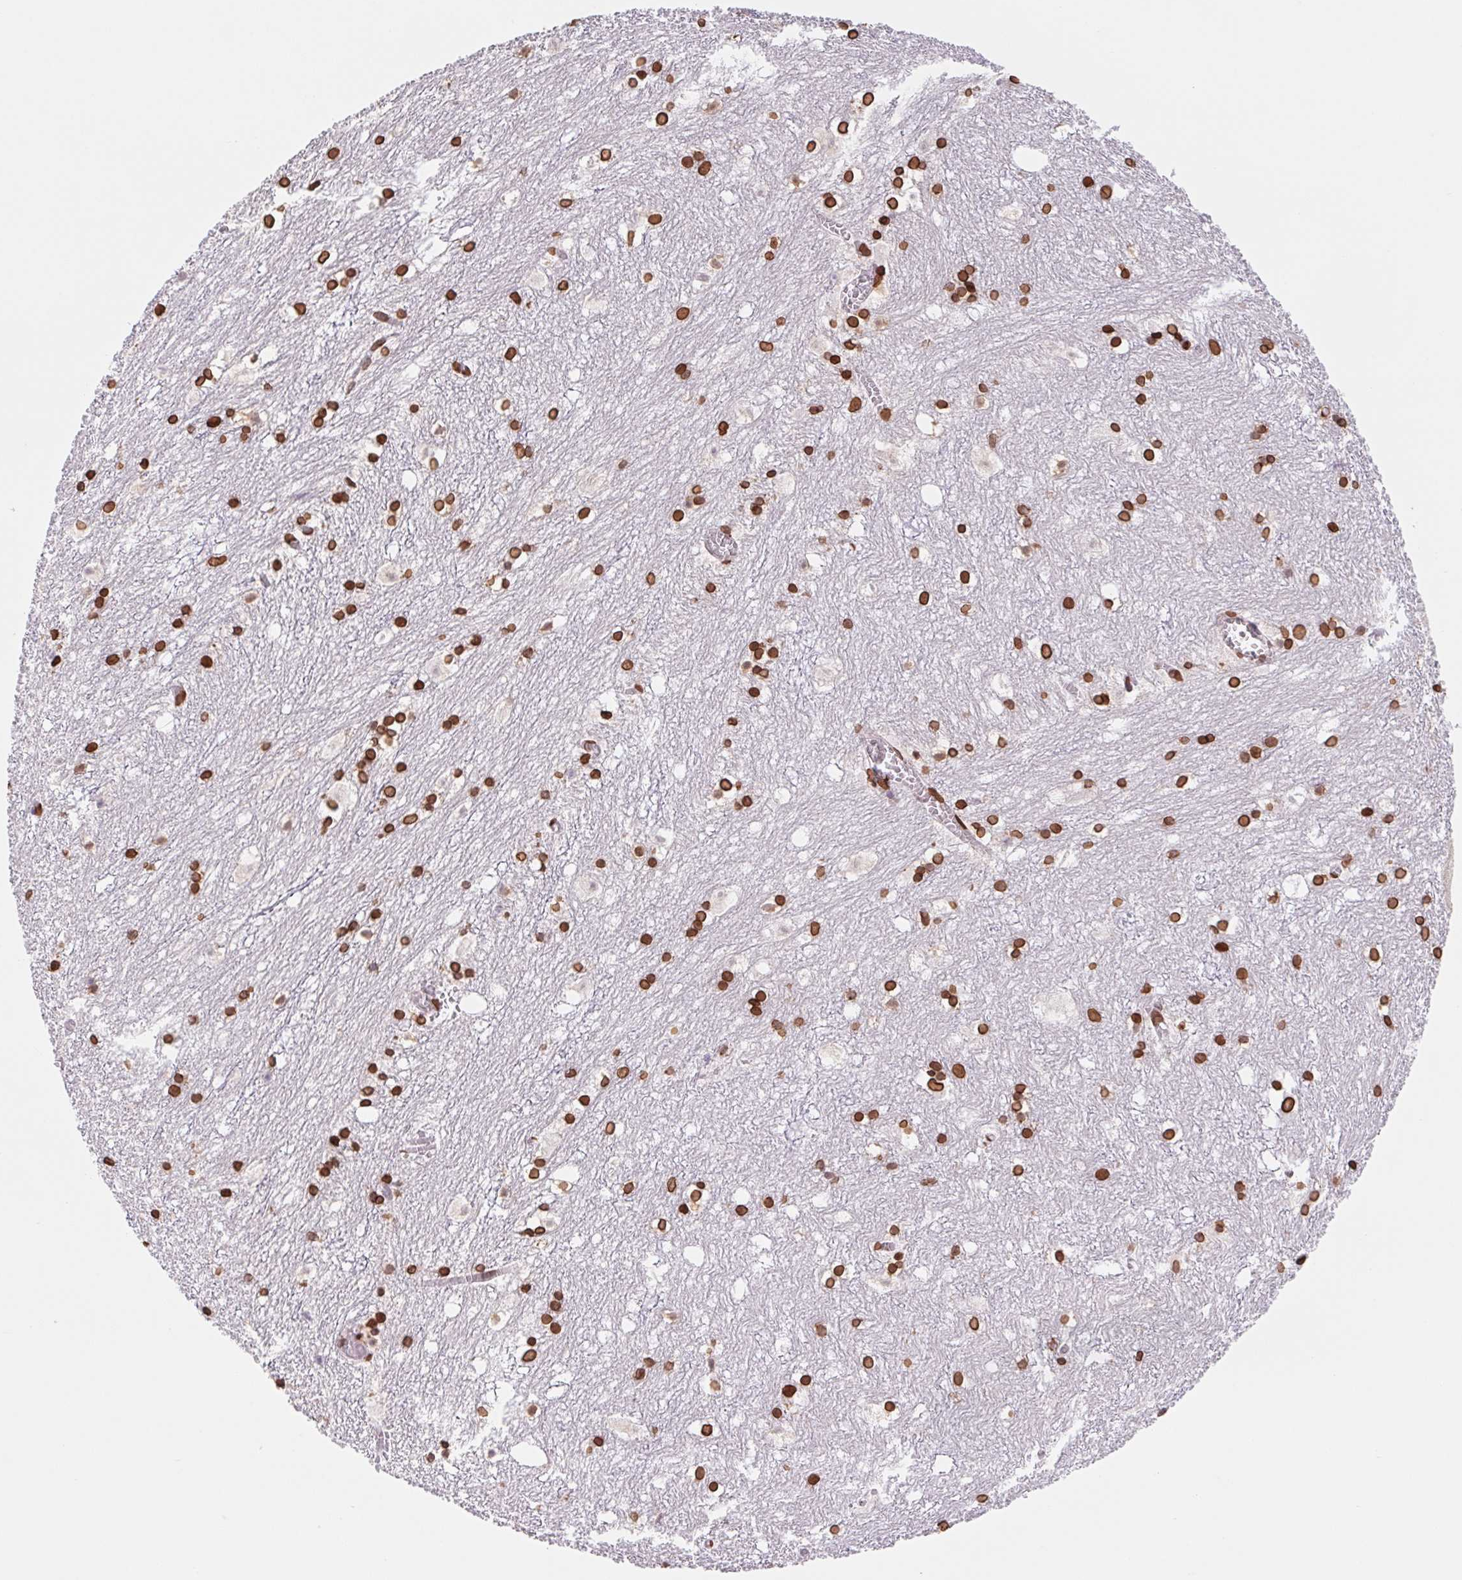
{"staining": {"intensity": "strong", "quantity": ">75%", "location": "cytoplasmic/membranous,nuclear"}, "tissue": "hippocampus", "cell_type": "Glial cells", "image_type": "normal", "snomed": [{"axis": "morphology", "description": "Normal tissue, NOS"}, {"axis": "topography", "description": "Hippocampus"}], "caption": "Immunohistochemistry (IHC) micrograph of normal hippocampus: human hippocampus stained using IHC demonstrates high levels of strong protein expression localized specifically in the cytoplasmic/membranous,nuclear of glial cells, appearing as a cytoplasmic/membranous,nuclear brown color.", "gene": "LMNB2", "patient": {"sex": "female", "age": 52}}